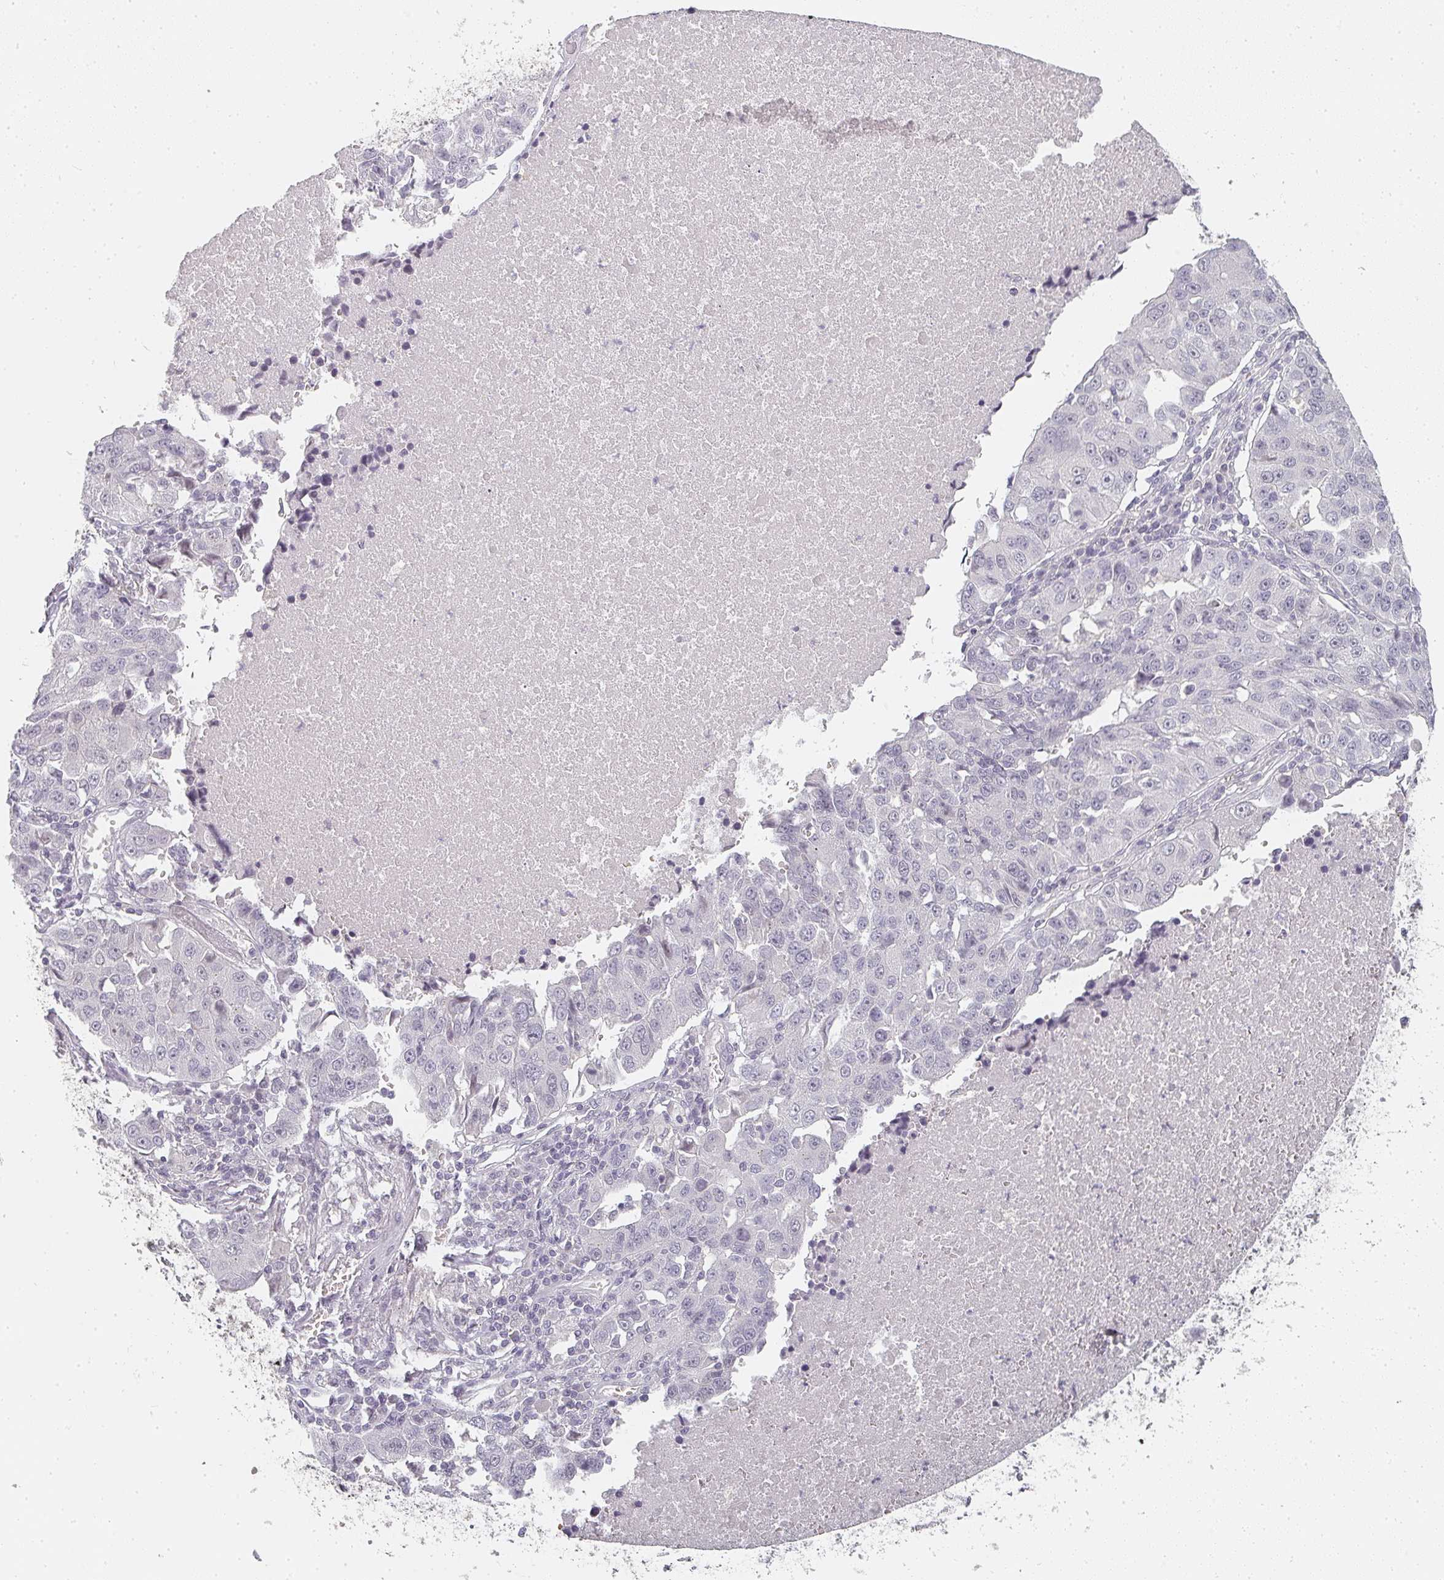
{"staining": {"intensity": "negative", "quantity": "none", "location": "none"}, "tissue": "lung cancer", "cell_type": "Tumor cells", "image_type": "cancer", "snomed": [{"axis": "morphology", "description": "Squamous cell carcinoma, NOS"}, {"axis": "topography", "description": "Lung"}], "caption": "Protein analysis of lung cancer shows no significant staining in tumor cells. Brightfield microscopy of immunohistochemistry (IHC) stained with DAB (brown) and hematoxylin (blue), captured at high magnification.", "gene": "SHISA2", "patient": {"sex": "female", "age": 66}}